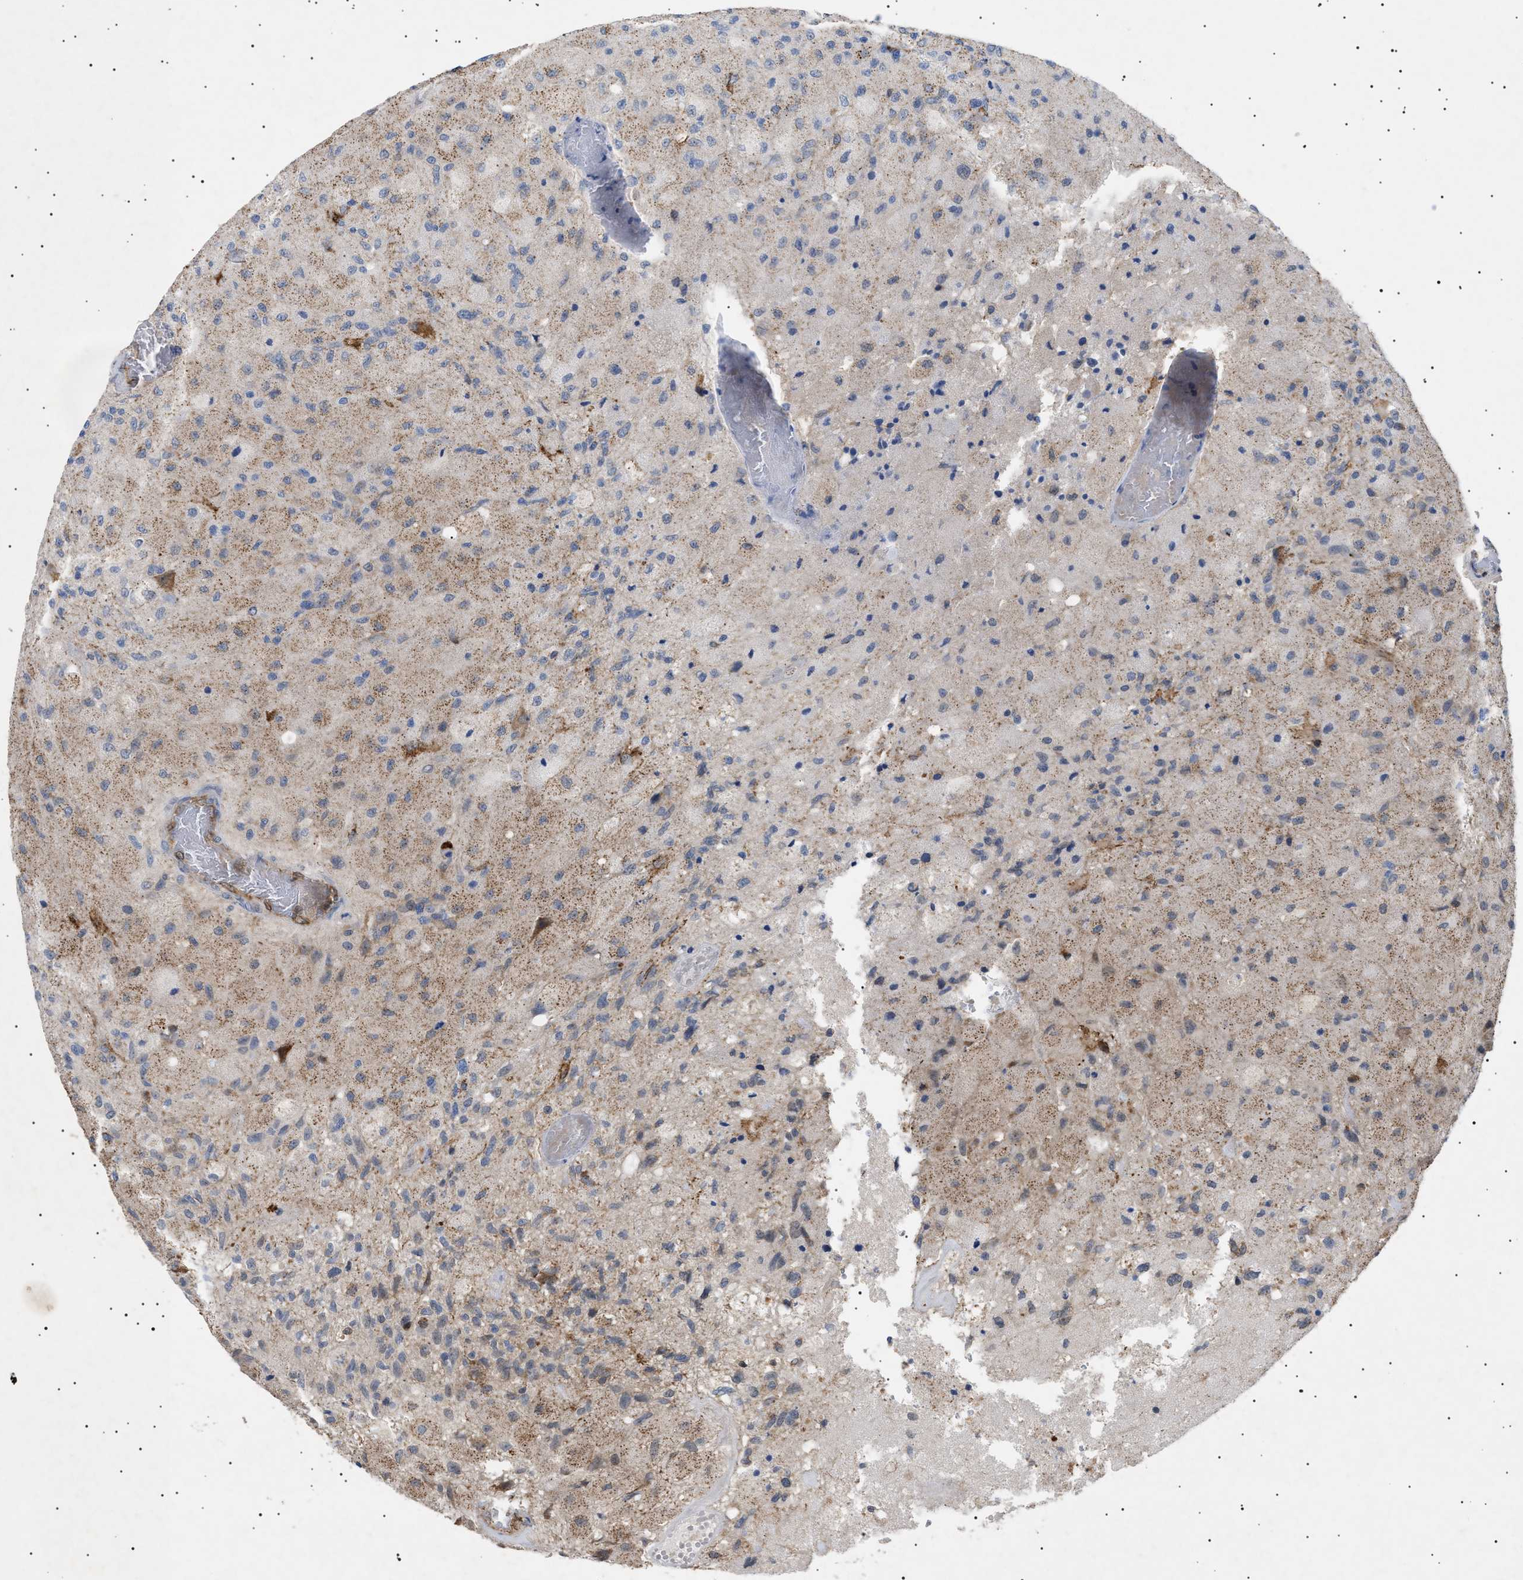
{"staining": {"intensity": "moderate", "quantity": "<25%", "location": "cytoplasmic/membranous"}, "tissue": "glioma", "cell_type": "Tumor cells", "image_type": "cancer", "snomed": [{"axis": "morphology", "description": "Normal tissue, NOS"}, {"axis": "morphology", "description": "Glioma, malignant, High grade"}, {"axis": "topography", "description": "Cerebral cortex"}], "caption": "Immunohistochemistry of glioma displays low levels of moderate cytoplasmic/membranous staining in about <25% of tumor cells.", "gene": "SIRT5", "patient": {"sex": "male", "age": 77}}